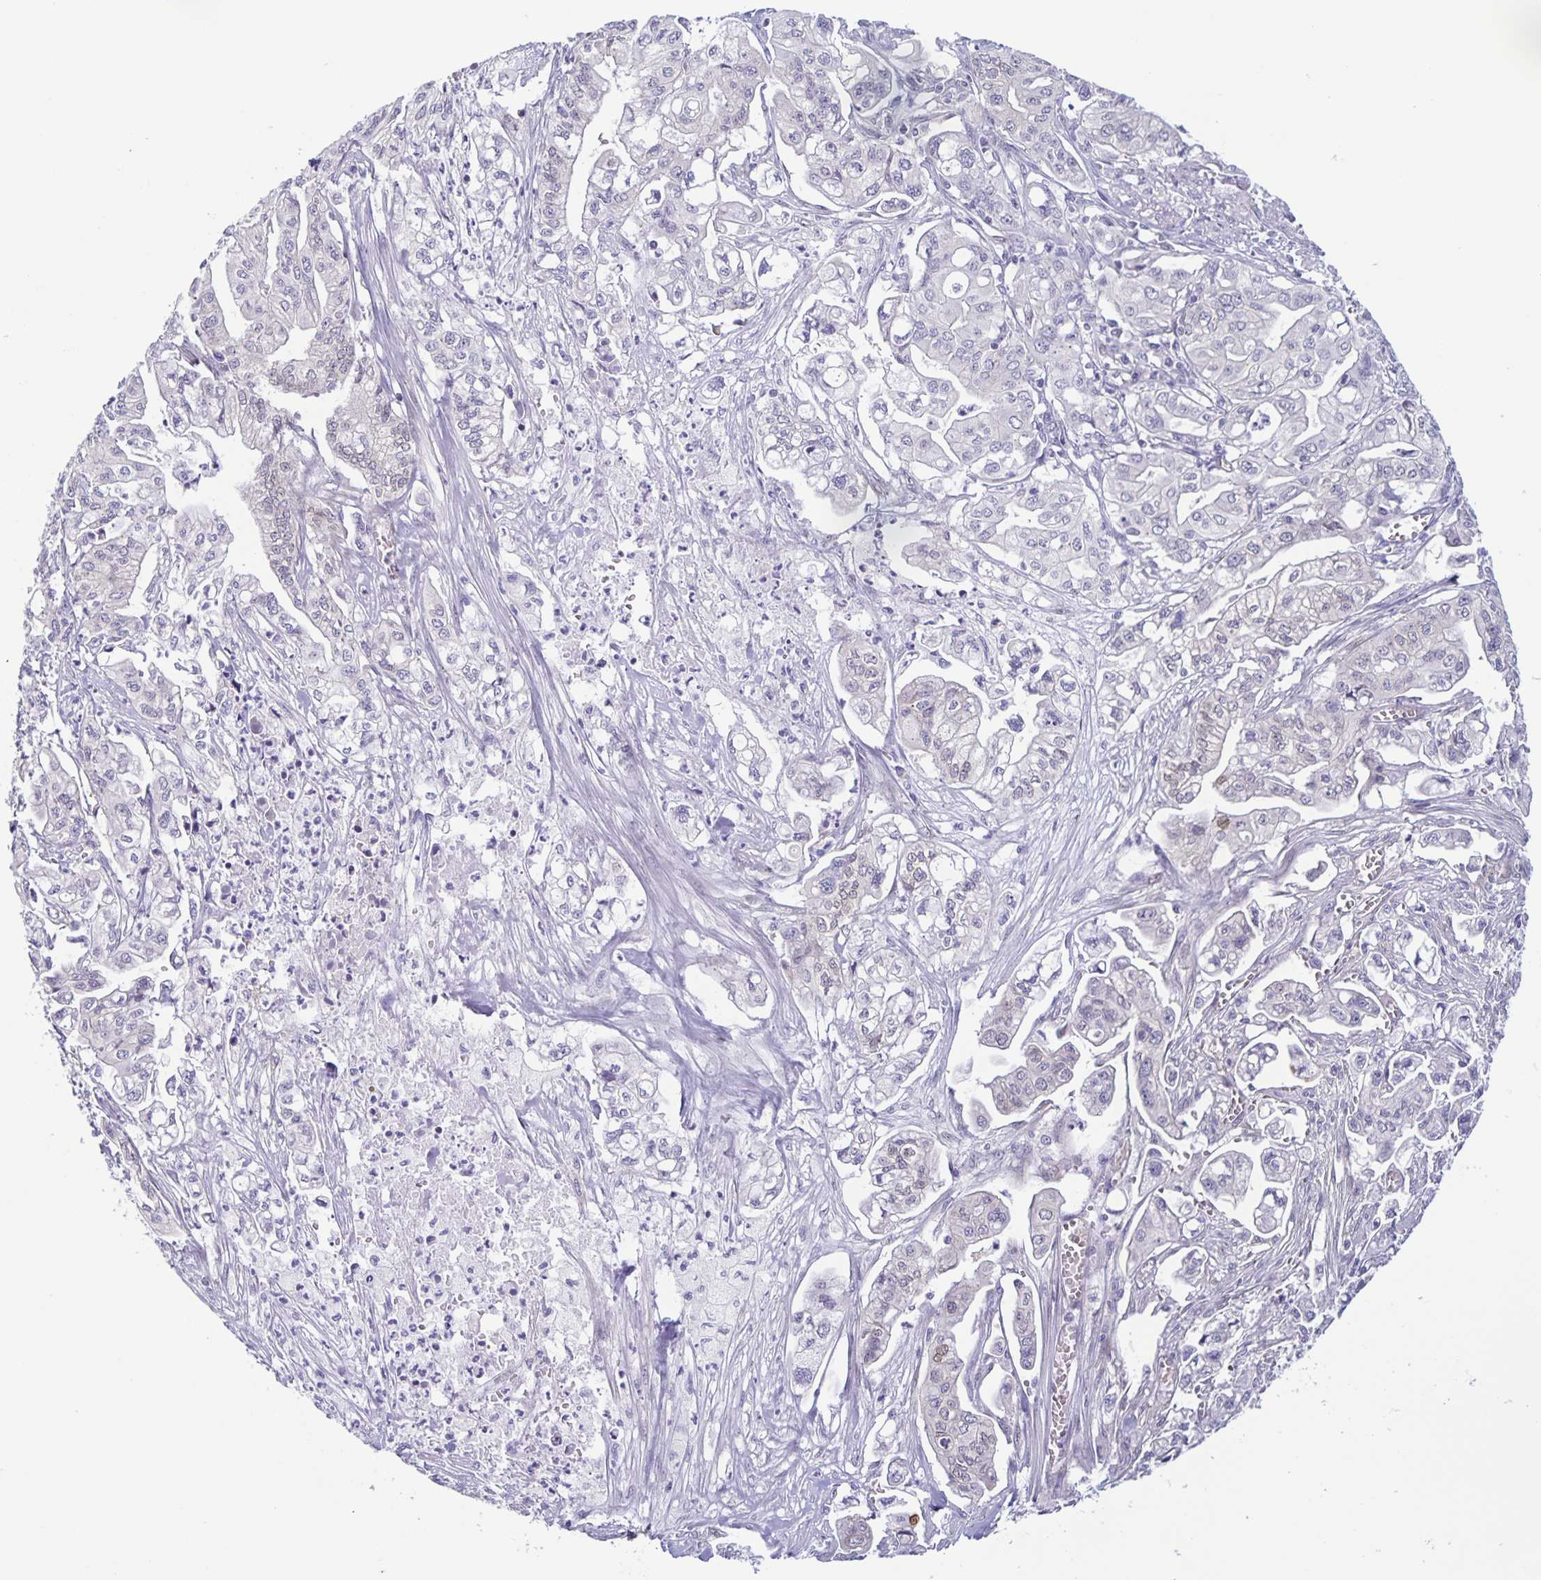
{"staining": {"intensity": "negative", "quantity": "none", "location": "none"}, "tissue": "pancreatic cancer", "cell_type": "Tumor cells", "image_type": "cancer", "snomed": [{"axis": "morphology", "description": "Adenocarcinoma, NOS"}, {"axis": "topography", "description": "Pancreas"}], "caption": "Immunohistochemistry of human pancreatic cancer (adenocarcinoma) exhibits no staining in tumor cells.", "gene": "SYNE2", "patient": {"sex": "male", "age": 68}}